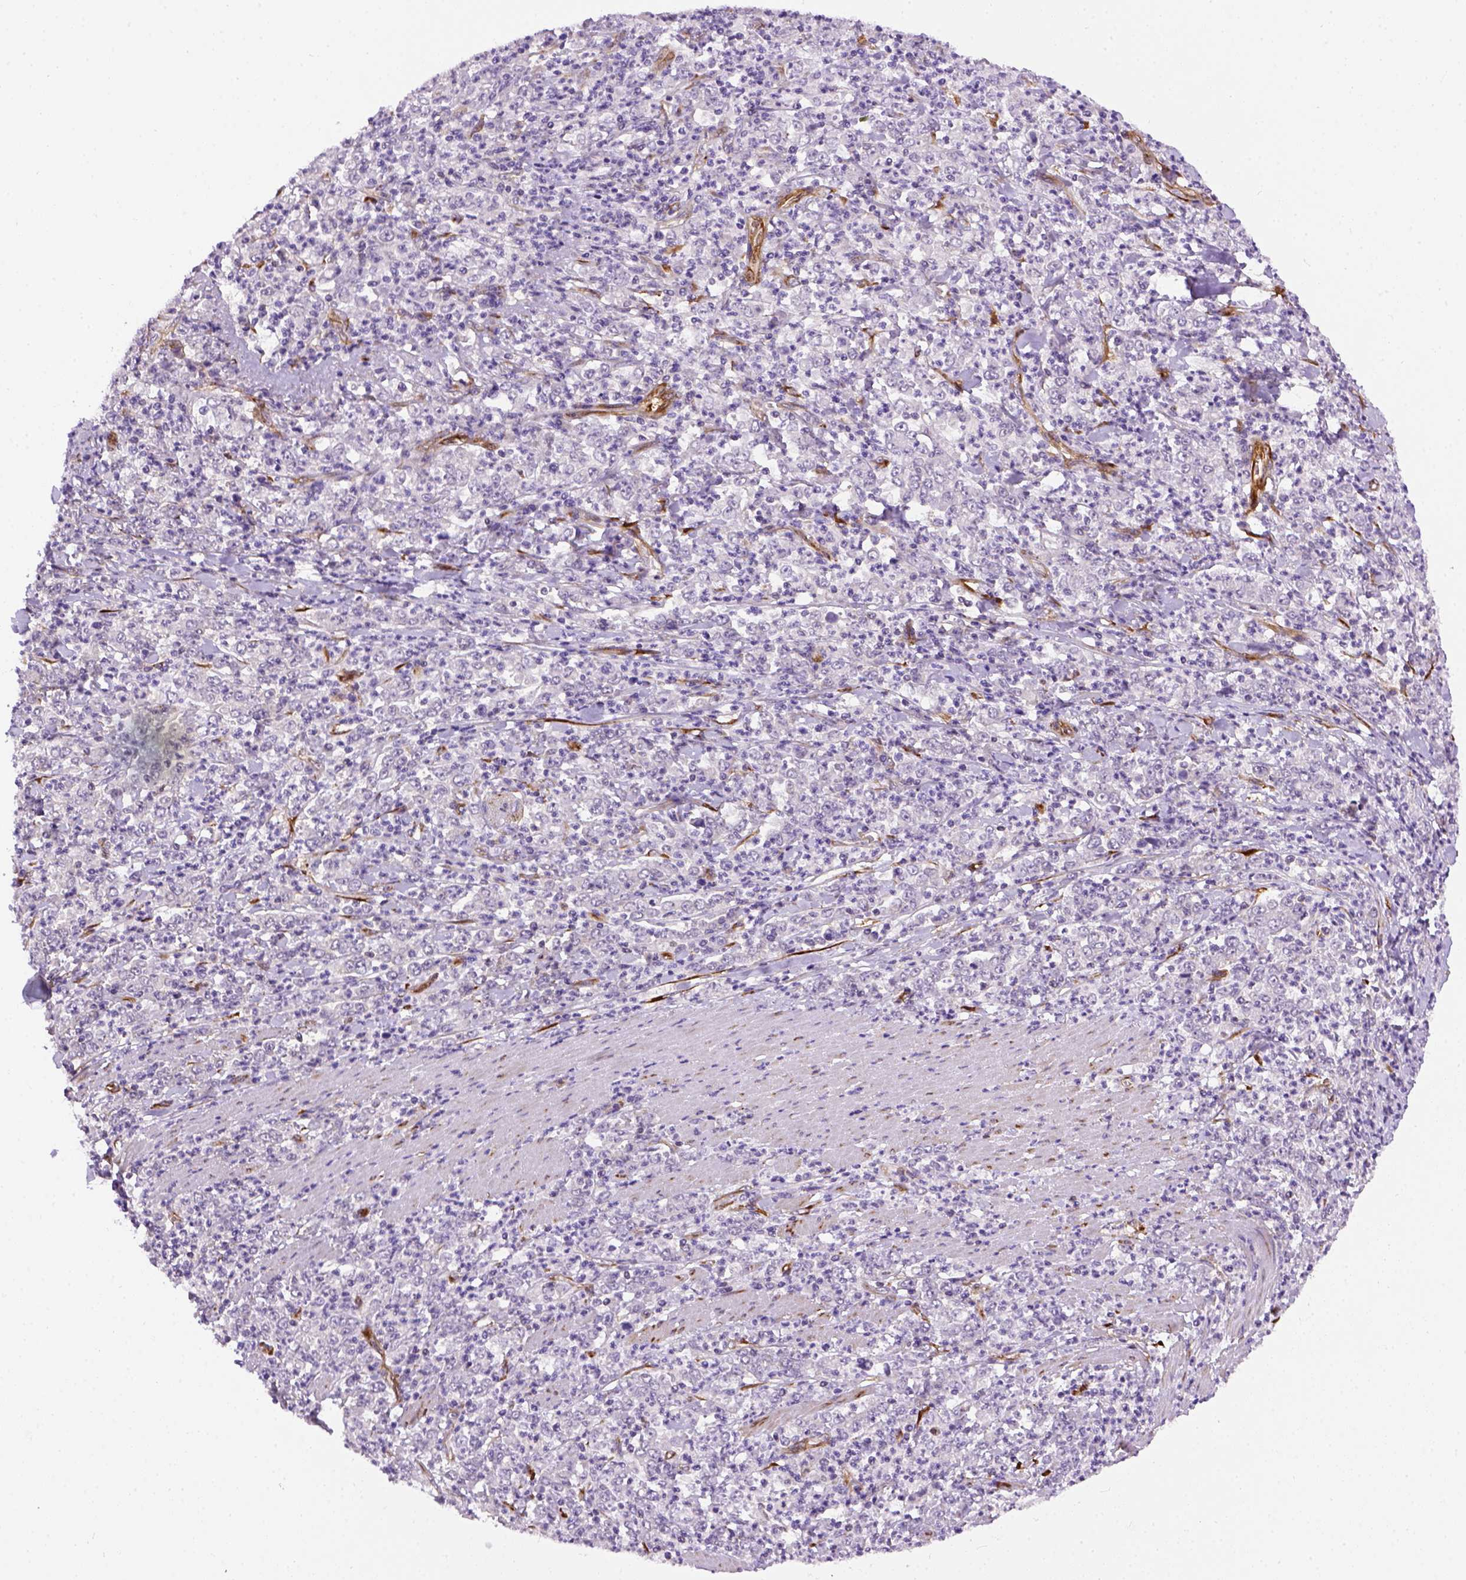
{"staining": {"intensity": "negative", "quantity": "none", "location": "none"}, "tissue": "stomach cancer", "cell_type": "Tumor cells", "image_type": "cancer", "snomed": [{"axis": "morphology", "description": "Adenocarcinoma, NOS"}, {"axis": "topography", "description": "Stomach, lower"}], "caption": "The image displays no significant expression in tumor cells of stomach adenocarcinoma. (DAB immunohistochemistry (IHC) visualized using brightfield microscopy, high magnification).", "gene": "KAZN", "patient": {"sex": "female", "age": 71}}